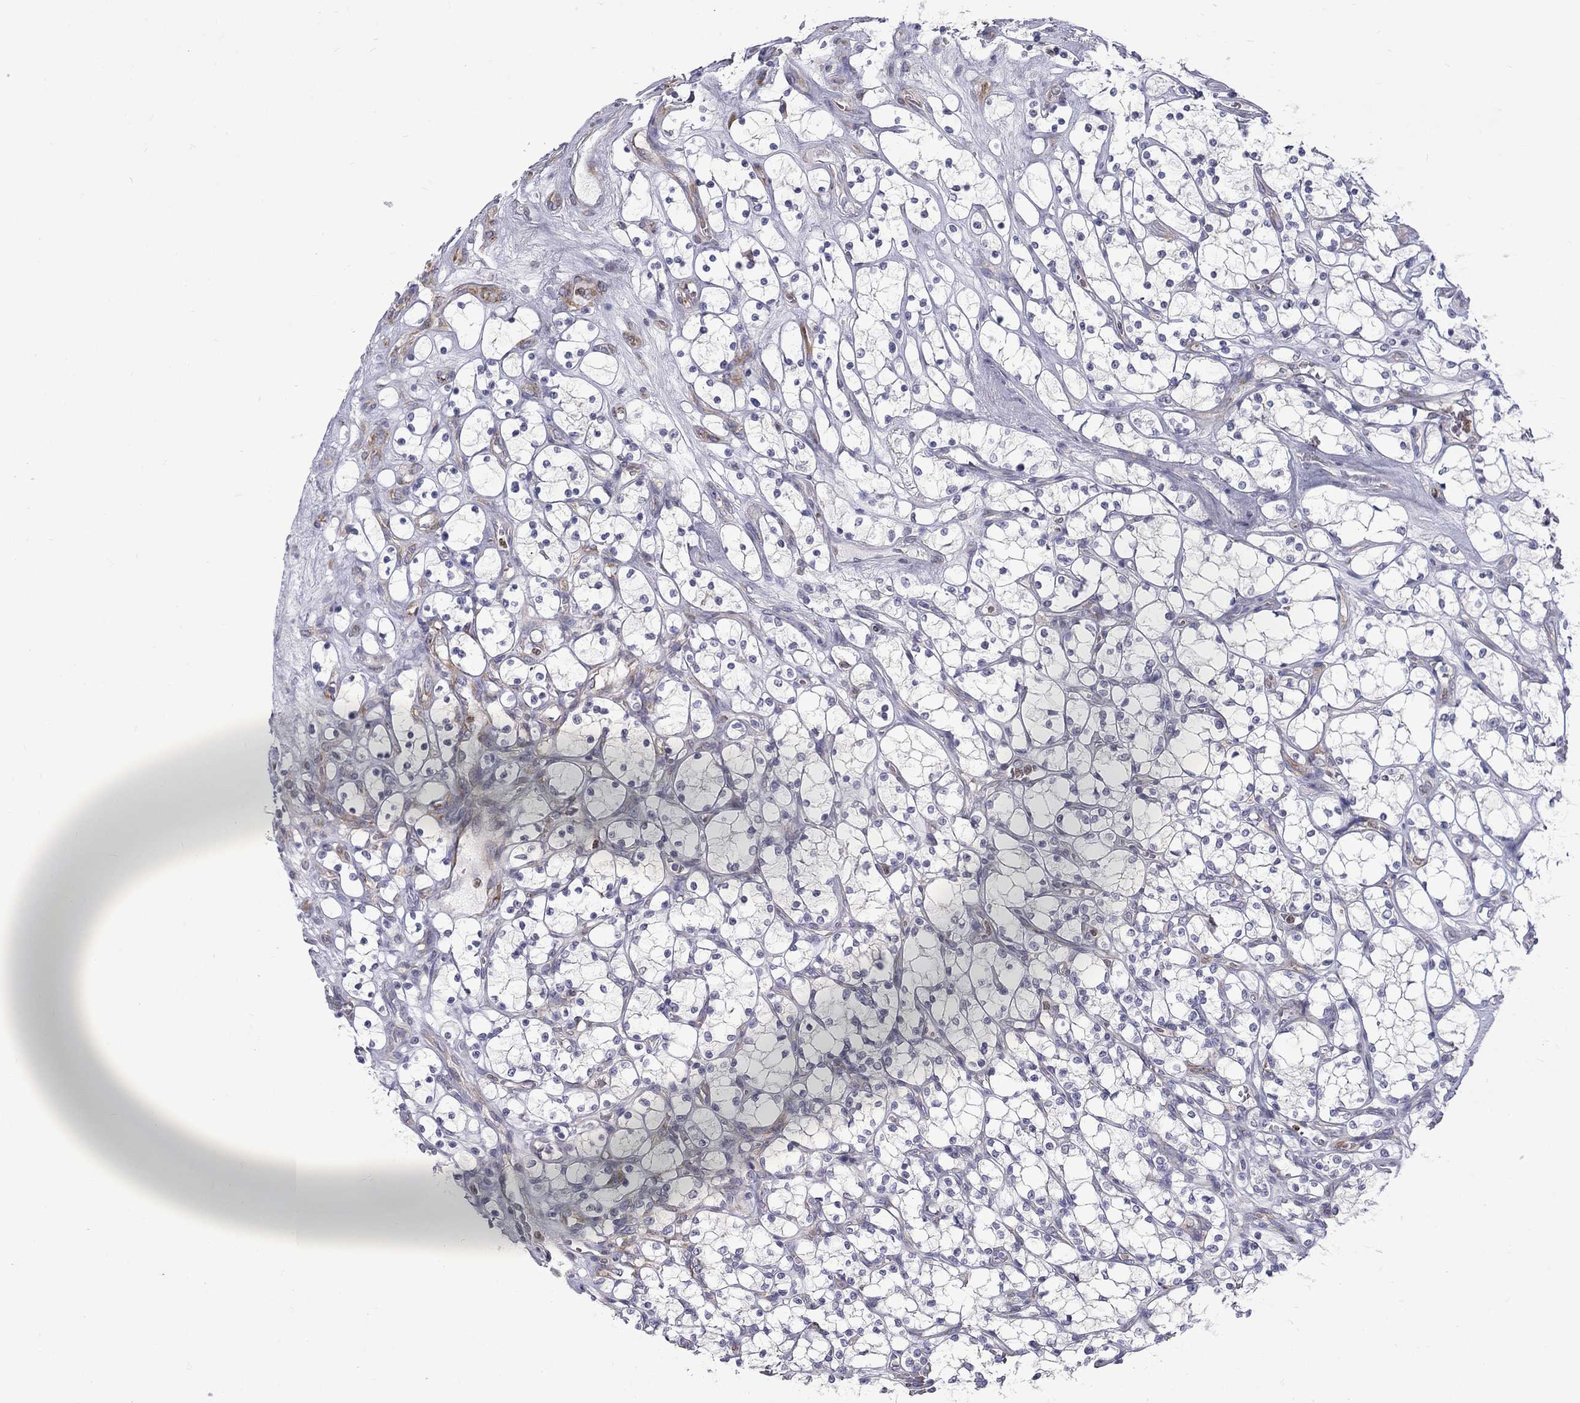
{"staining": {"intensity": "negative", "quantity": "none", "location": "none"}, "tissue": "renal cancer", "cell_type": "Tumor cells", "image_type": "cancer", "snomed": [{"axis": "morphology", "description": "Adenocarcinoma, NOS"}, {"axis": "topography", "description": "Kidney"}], "caption": "Immunohistochemical staining of human adenocarcinoma (renal) demonstrates no significant expression in tumor cells.", "gene": "PABPC4", "patient": {"sex": "female", "age": 69}}